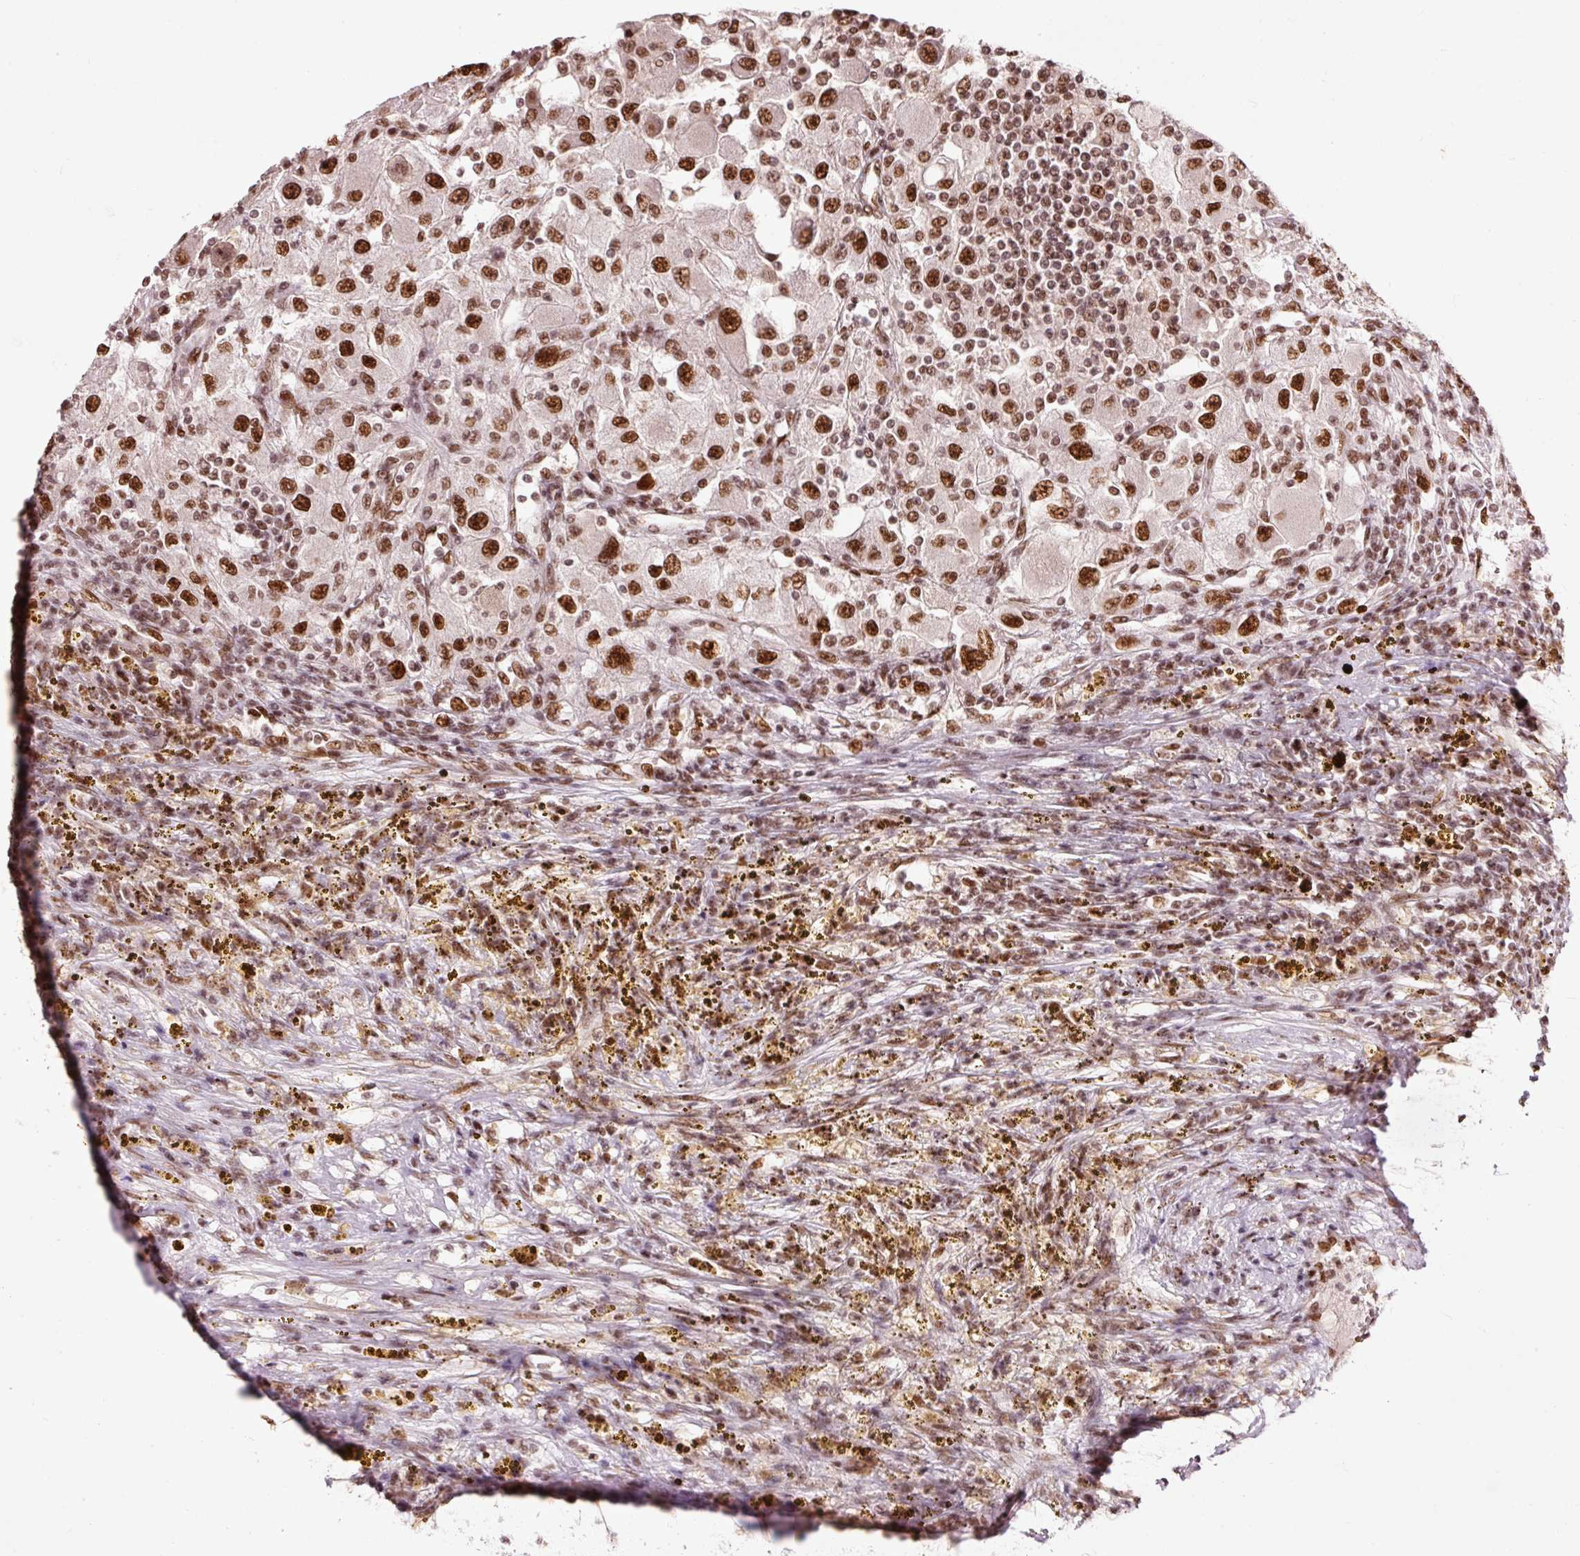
{"staining": {"intensity": "strong", "quantity": ">75%", "location": "nuclear"}, "tissue": "renal cancer", "cell_type": "Tumor cells", "image_type": "cancer", "snomed": [{"axis": "morphology", "description": "Adenocarcinoma, NOS"}, {"axis": "topography", "description": "Kidney"}], "caption": "Immunohistochemical staining of renal cancer shows high levels of strong nuclear expression in about >75% of tumor cells.", "gene": "ZBTB44", "patient": {"sex": "female", "age": 67}}